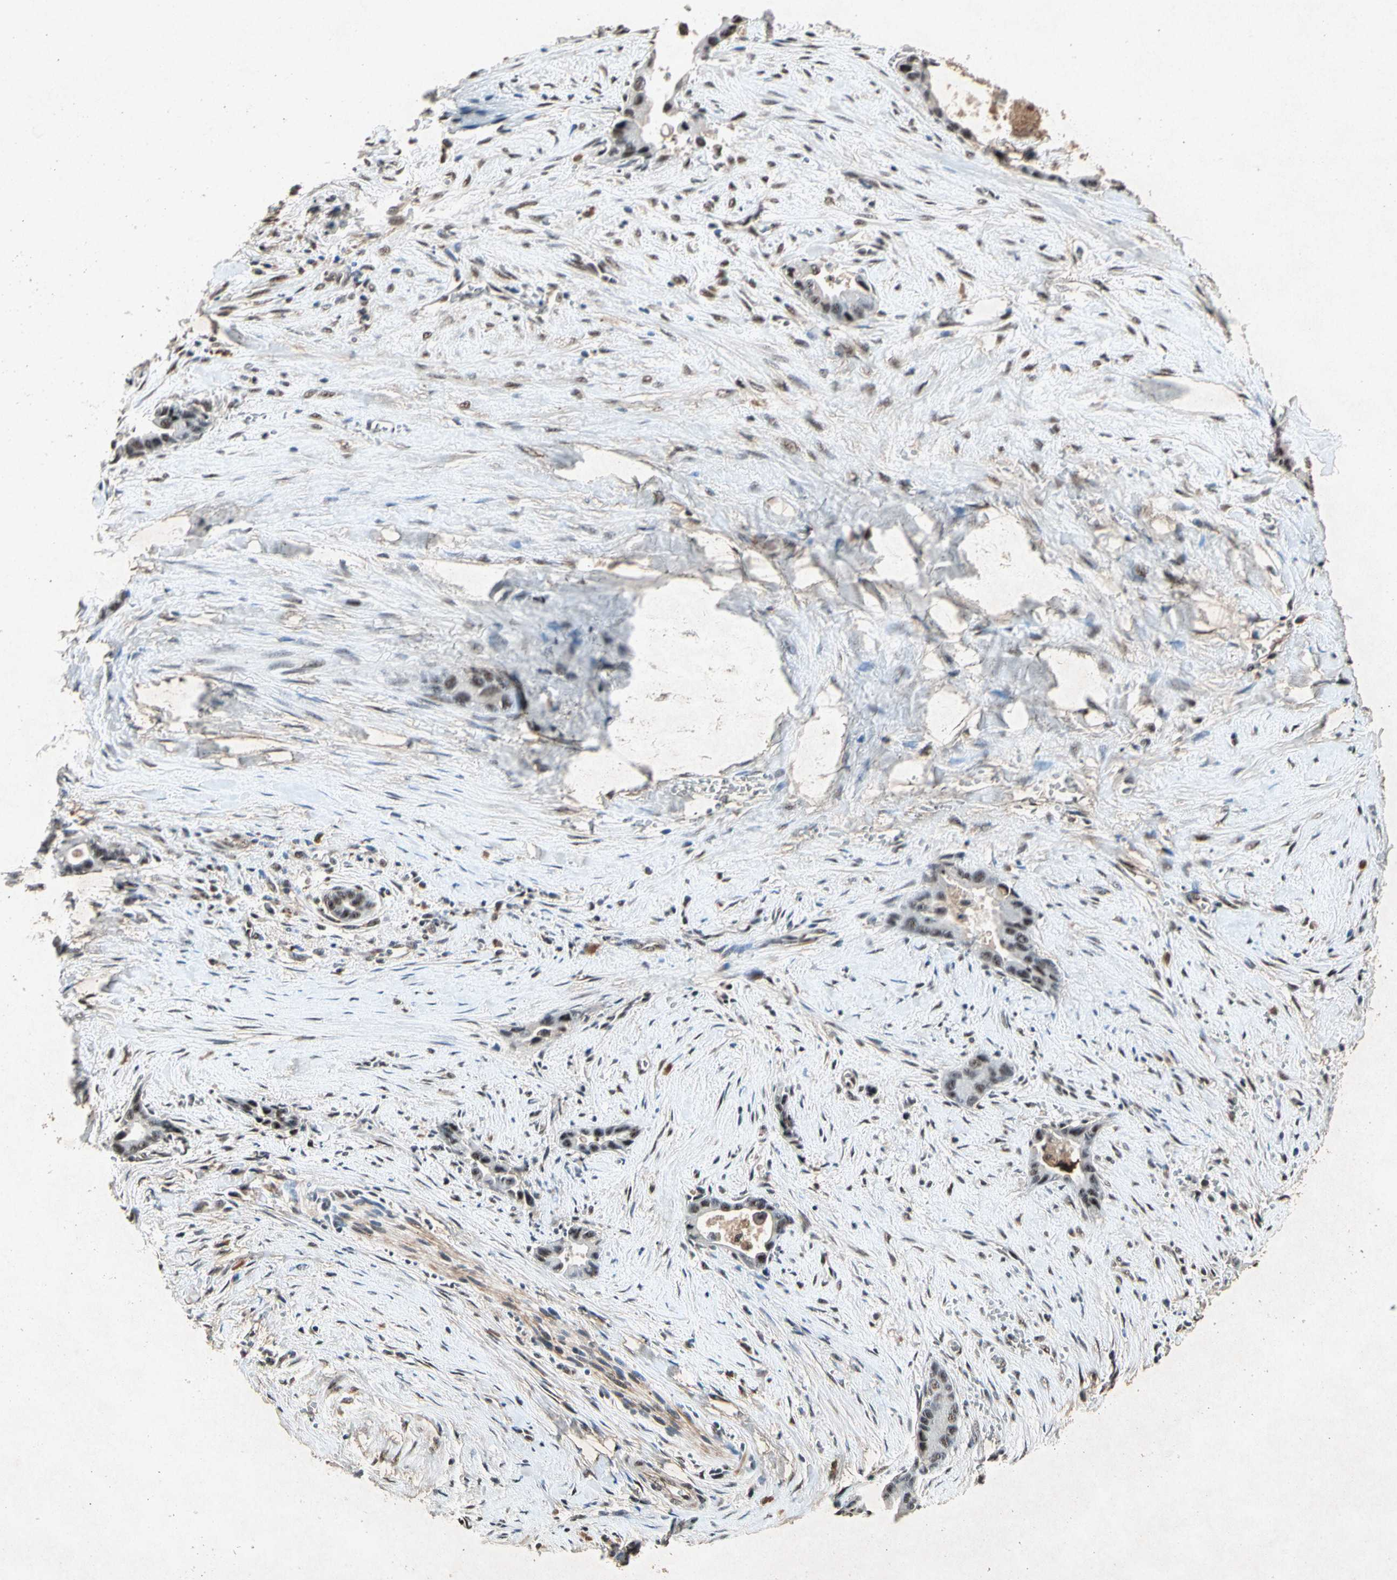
{"staining": {"intensity": "moderate", "quantity": ">75%", "location": "nuclear"}, "tissue": "liver cancer", "cell_type": "Tumor cells", "image_type": "cancer", "snomed": [{"axis": "morphology", "description": "Cholangiocarcinoma"}, {"axis": "topography", "description": "Liver"}], "caption": "Immunohistochemistry (DAB) staining of cholangiocarcinoma (liver) exhibits moderate nuclear protein expression in about >75% of tumor cells. Ihc stains the protein in brown and the nuclei are stained blue.", "gene": "PML", "patient": {"sex": "female", "age": 55}}